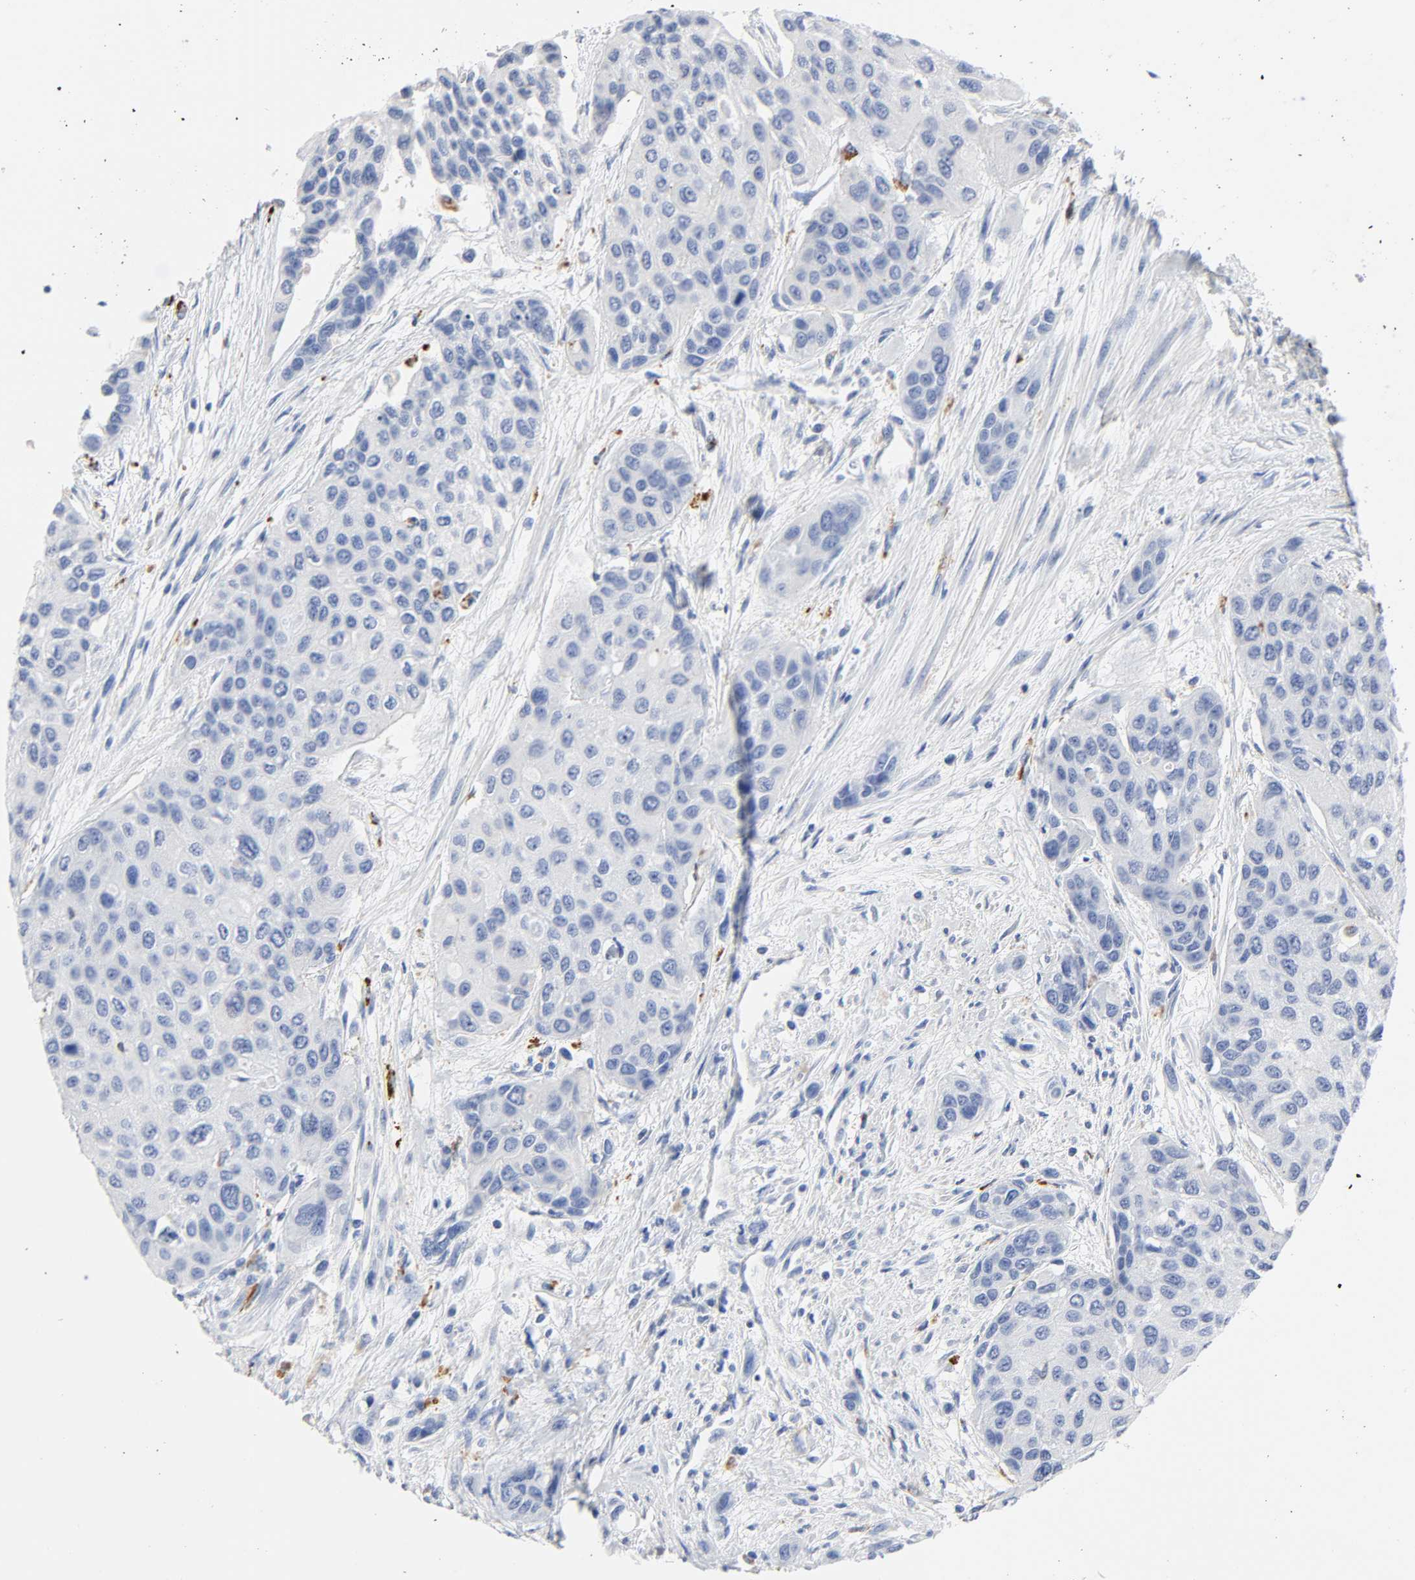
{"staining": {"intensity": "negative", "quantity": "none", "location": "none"}, "tissue": "urothelial cancer", "cell_type": "Tumor cells", "image_type": "cancer", "snomed": [{"axis": "morphology", "description": "Urothelial carcinoma, High grade"}, {"axis": "topography", "description": "Urinary bladder"}], "caption": "Tumor cells are negative for protein expression in human urothelial cancer.", "gene": "PLP1", "patient": {"sex": "female", "age": 56}}